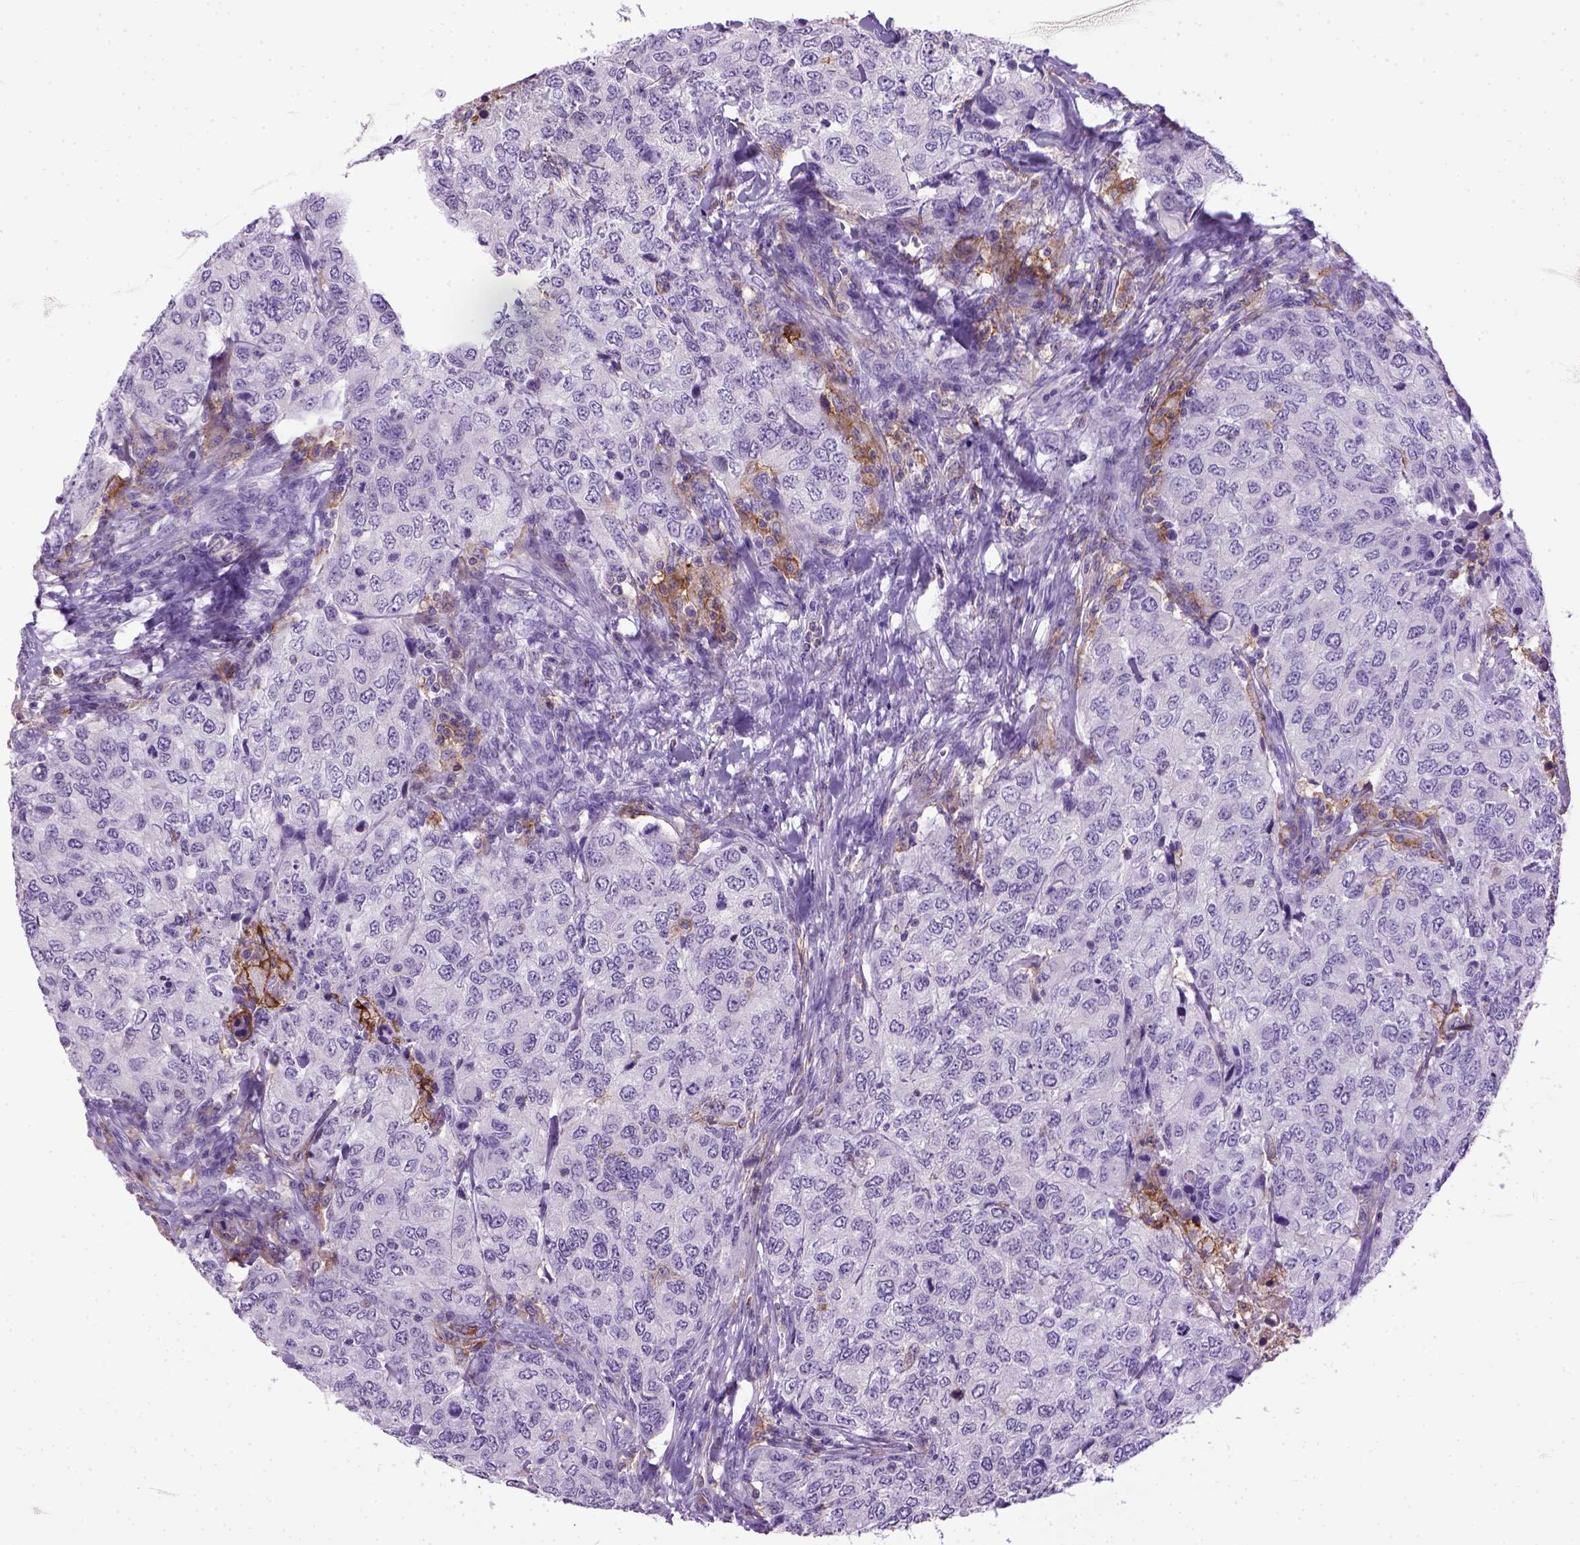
{"staining": {"intensity": "negative", "quantity": "none", "location": "none"}, "tissue": "urothelial cancer", "cell_type": "Tumor cells", "image_type": "cancer", "snomed": [{"axis": "morphology", "description": "Urothelial carcinoma, High grade"}, {"axis": "topography", "description": "Urinary bladder"}], "caption": "A micrograph of high-grade urothelial carcinoma stained for a protein displays no brown staining in tumor cells.", "gene": "ITGAX", "patient": {"sex": "female", "age": 78}}